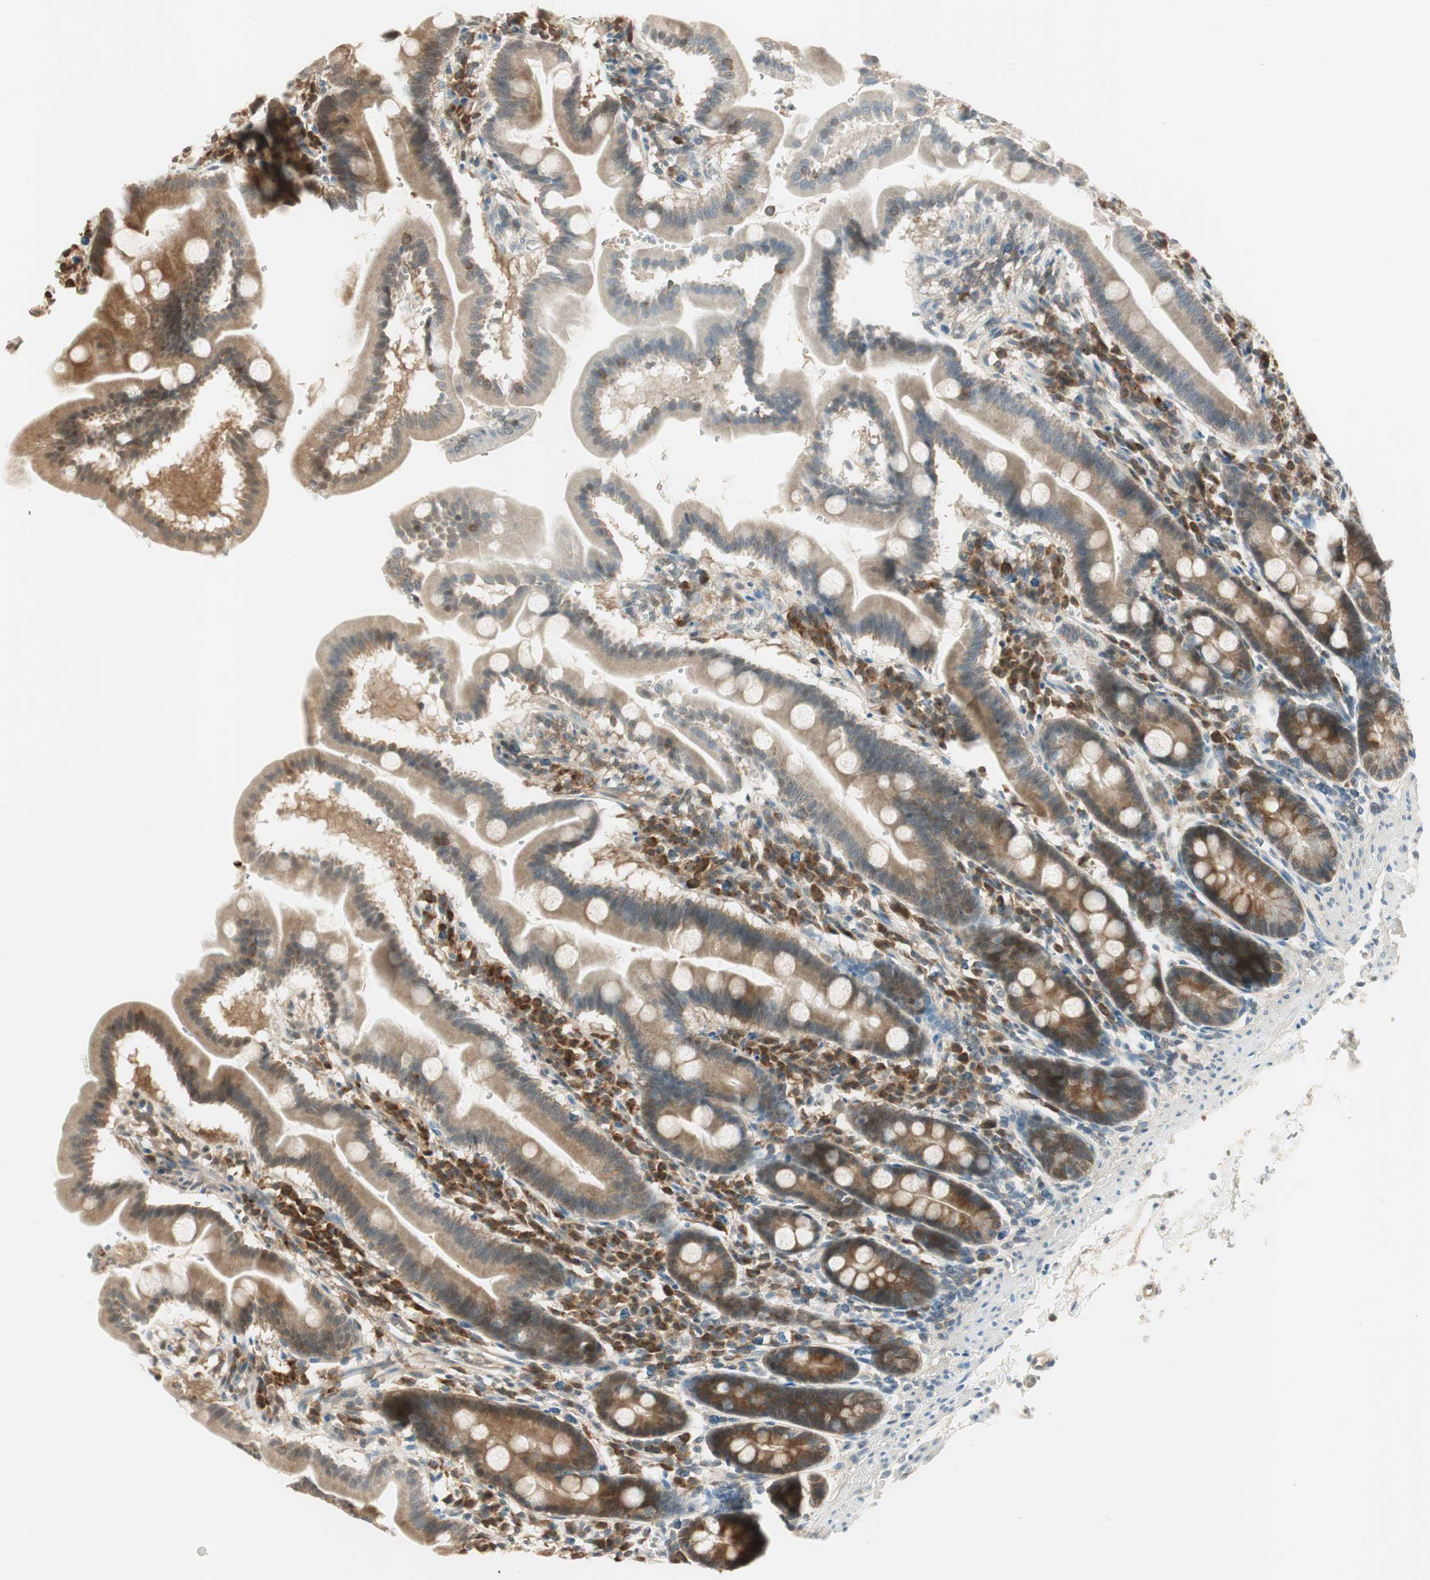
{"staining": {"intensity": "weak", "quantity": ">75%", "location": "cytoplasmic/membranous"}, "tissue": "duodenum", "cell_type": "Glandular cells", "image_type": "normal", "snomed": [{"axis": "morphology", "description": "Normal tissue, NOS"}, {"axis": "topography", "description": "Duodenum"}], "caption": "Protein expression by IHC demonstrates weak cytoplasmic/membranous positivity in about >75% of glandular cells in benign duodenum. (IHC, brightfield microscopy, high magnification).", "gene": "IPO5", "patient": {"sex": "male", "age": 50}}